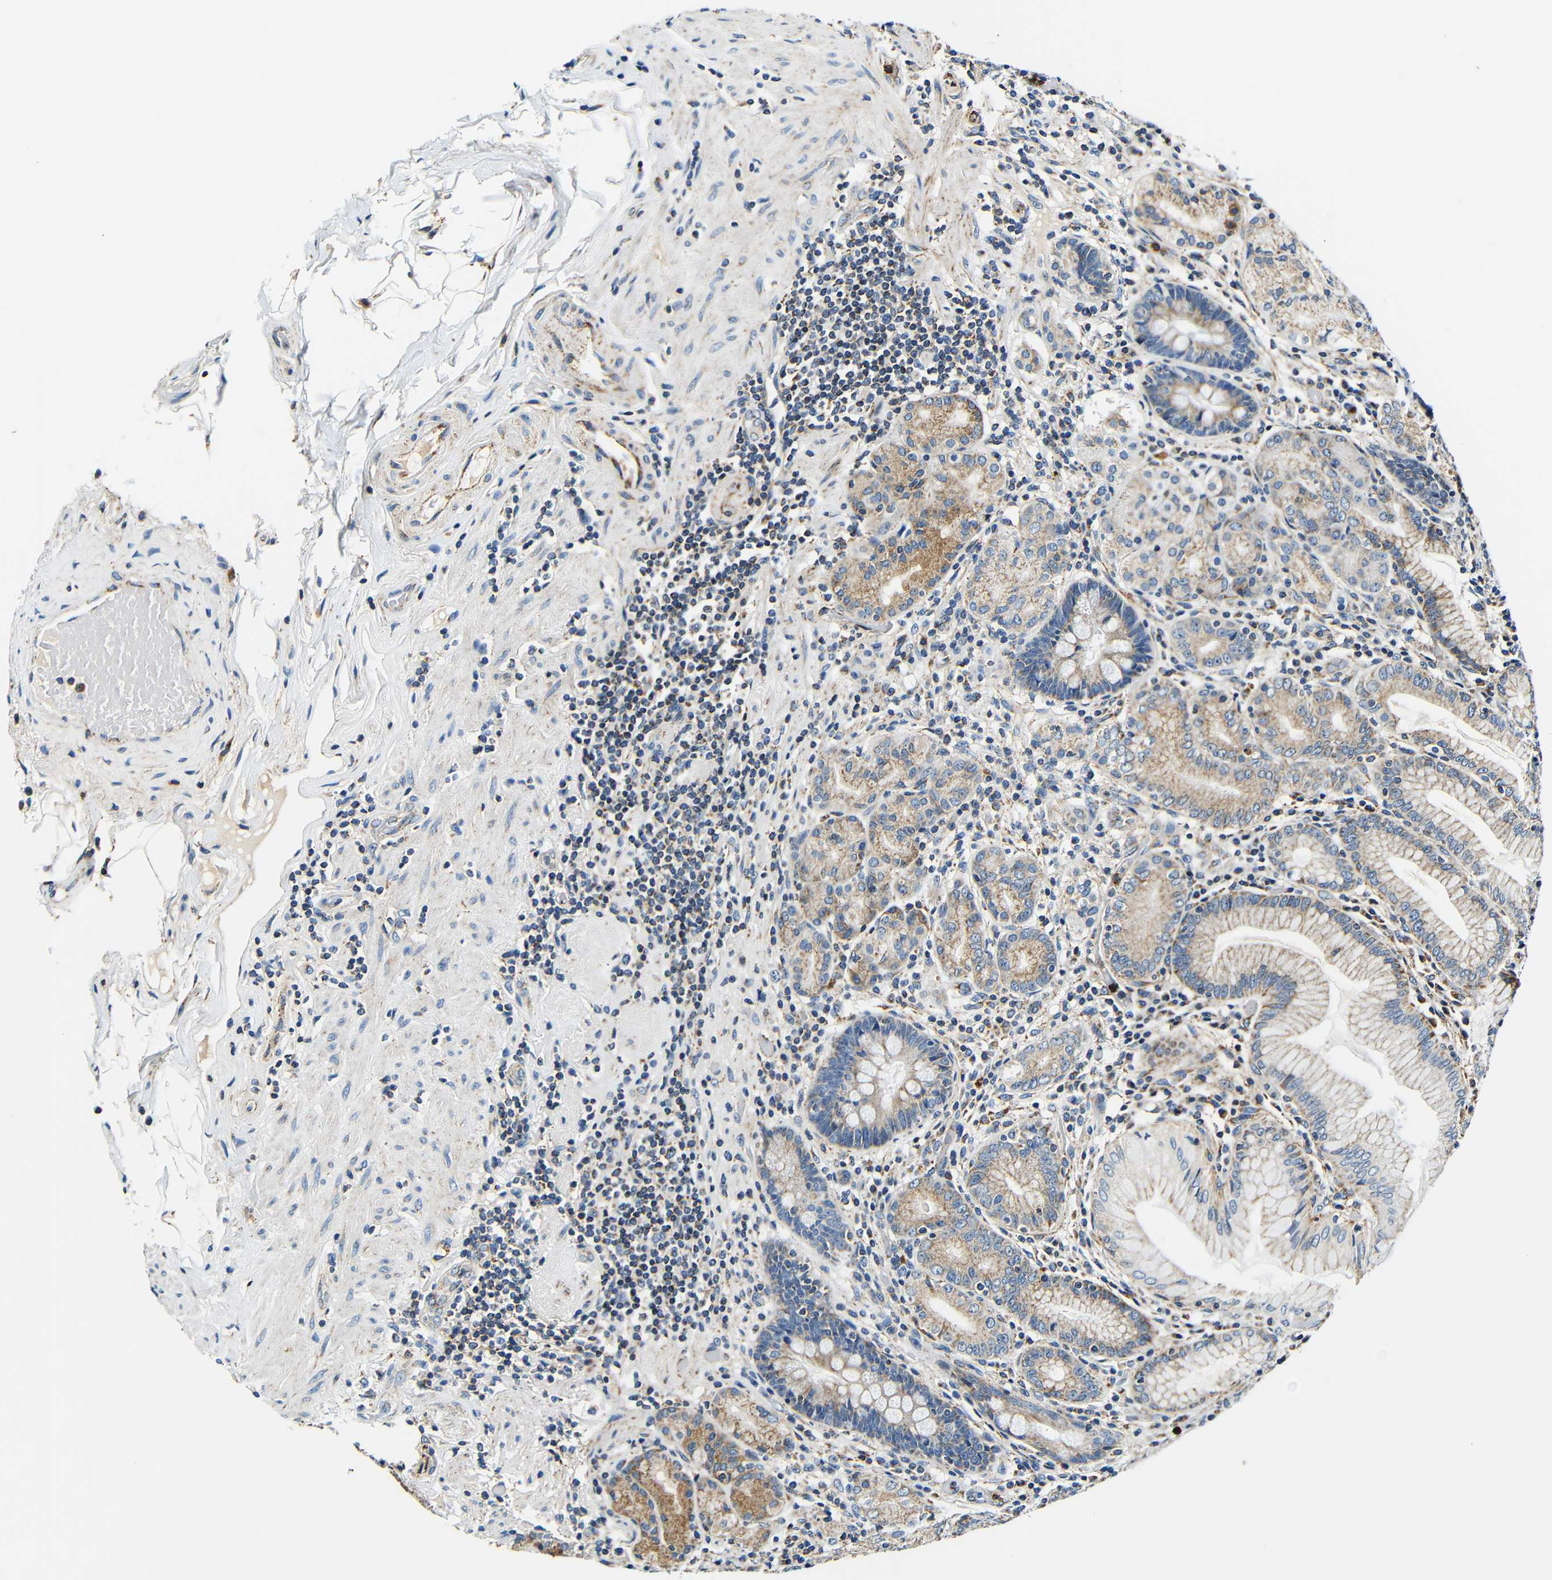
{"staining": {"intensity": "moderate", "quantity": ">75%", "location": "cytoplasmic/membranous"}, "tissue": "stomach", "cell_type": "Glandular cells", "image_type": "normal", "snomed": [{"axis": "morphology", "description": "Normal tissue, NOS"}, {"axis": "topography", "description": "Stomach, lower"}], "caption": "High-magnification brightfield microscopy of unremarkable stomach stained with DAB (3,3'-diaminobenzidine) (brown) and counterstained with hematoxylin (blue). glandular cells exhibit moderate cytoplasmic/membranous positivity is appreciated in approximately>75% of cells. (IHC, brightfield microscopy, high magnification).", "gene": "GALNT18", "patient": {"sex": "female", "age": 76}}